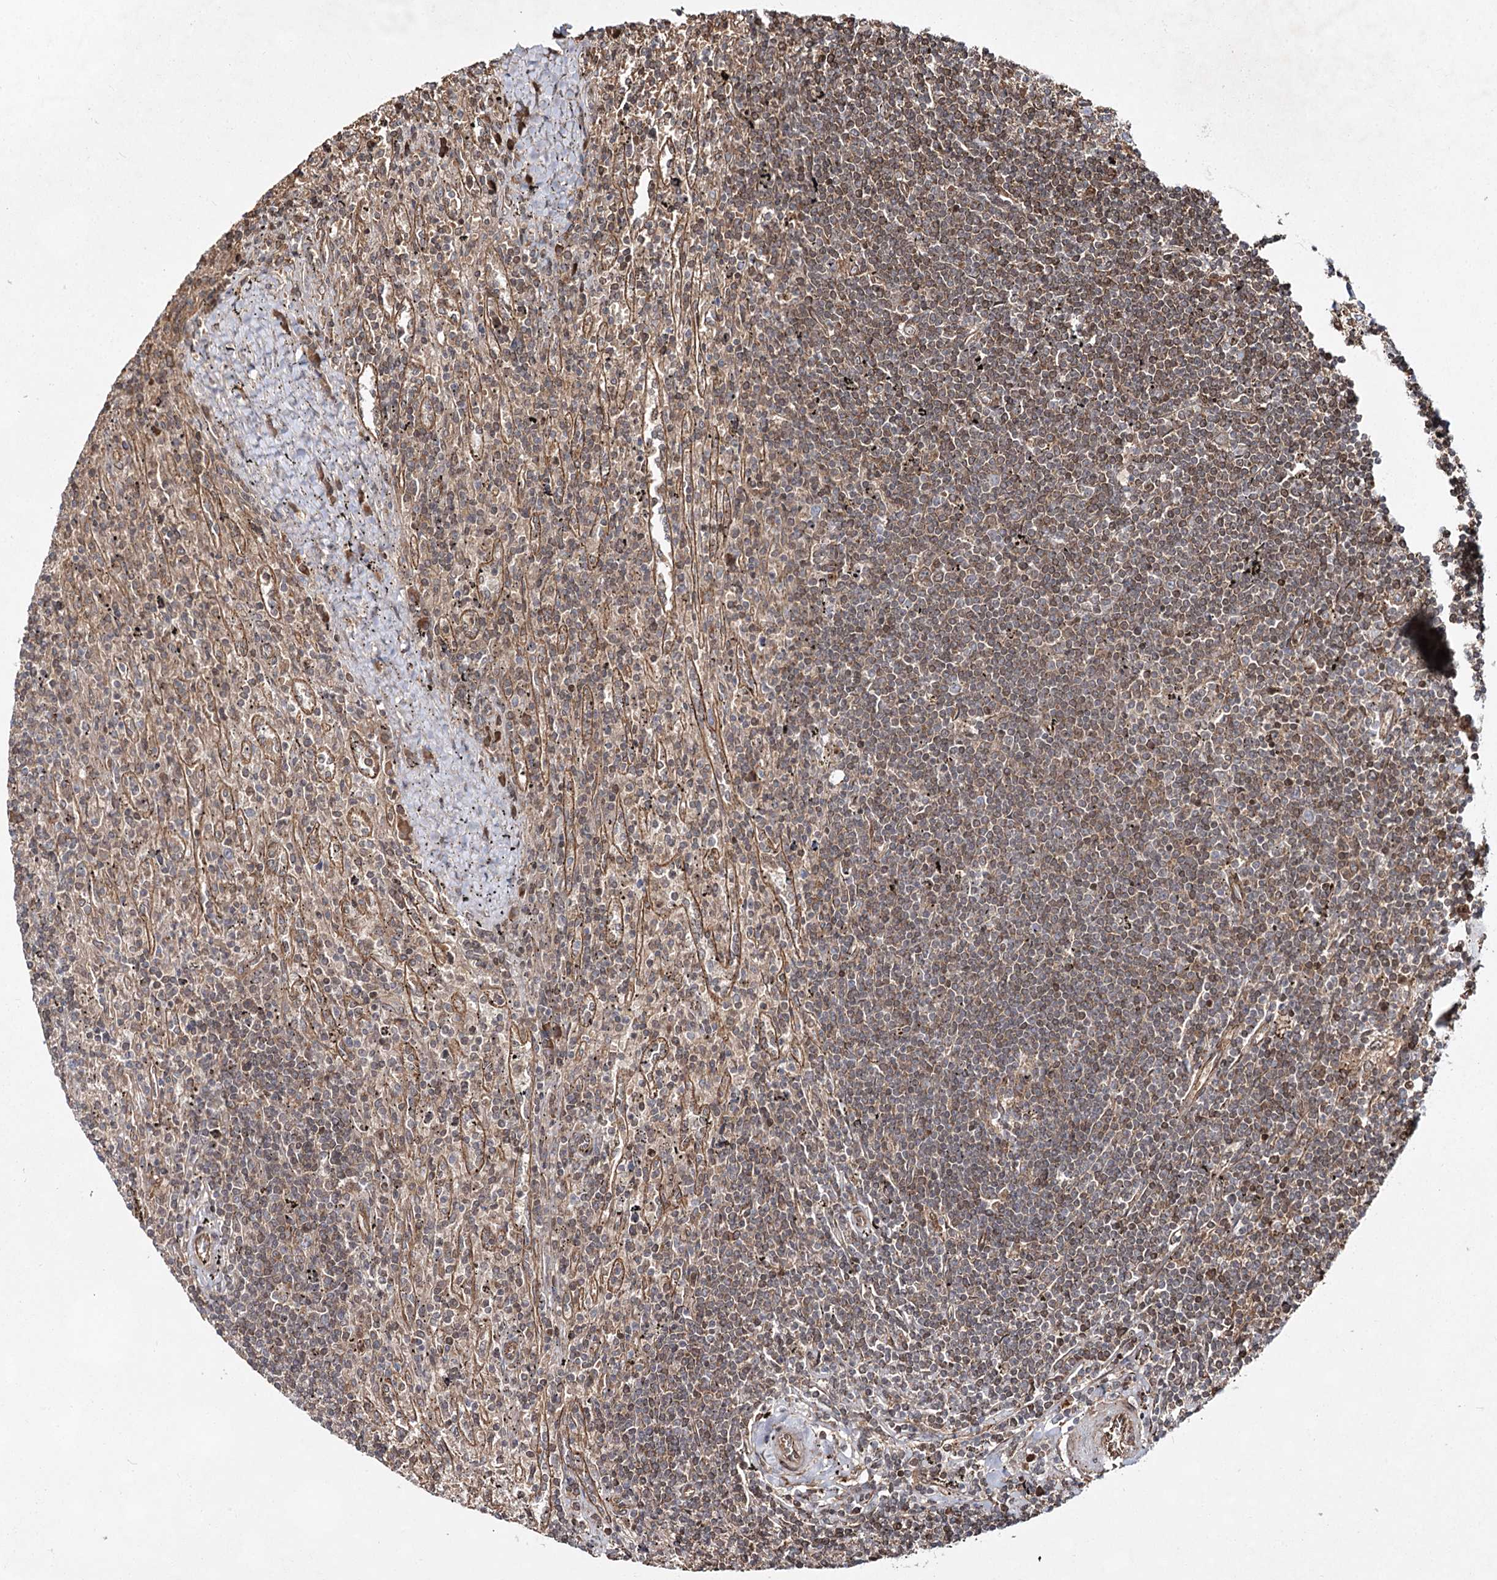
{"staining": {"intensity": "negative", "quantity": "none", "location": "none"}, "tissue": "lymphoma", "cell_type": "Tumor cells", "image_type": "cancer", "snomed": [{"axis": "morphology", "description": "Malignant lymphoma, non-Hodgkin's type, Low grade"}, {"axis": "topography", "description": "Spleen"}], "caption": "This image is of low-grade malignant lymphoma, non-Hodgkin's type stained with IHC to label a protein in brown with the nuclei are counter-stained blue. There is no staining in tumor cells.", "gene": "IQSEC1", "patient": {"sex": "male", "age": 76}}